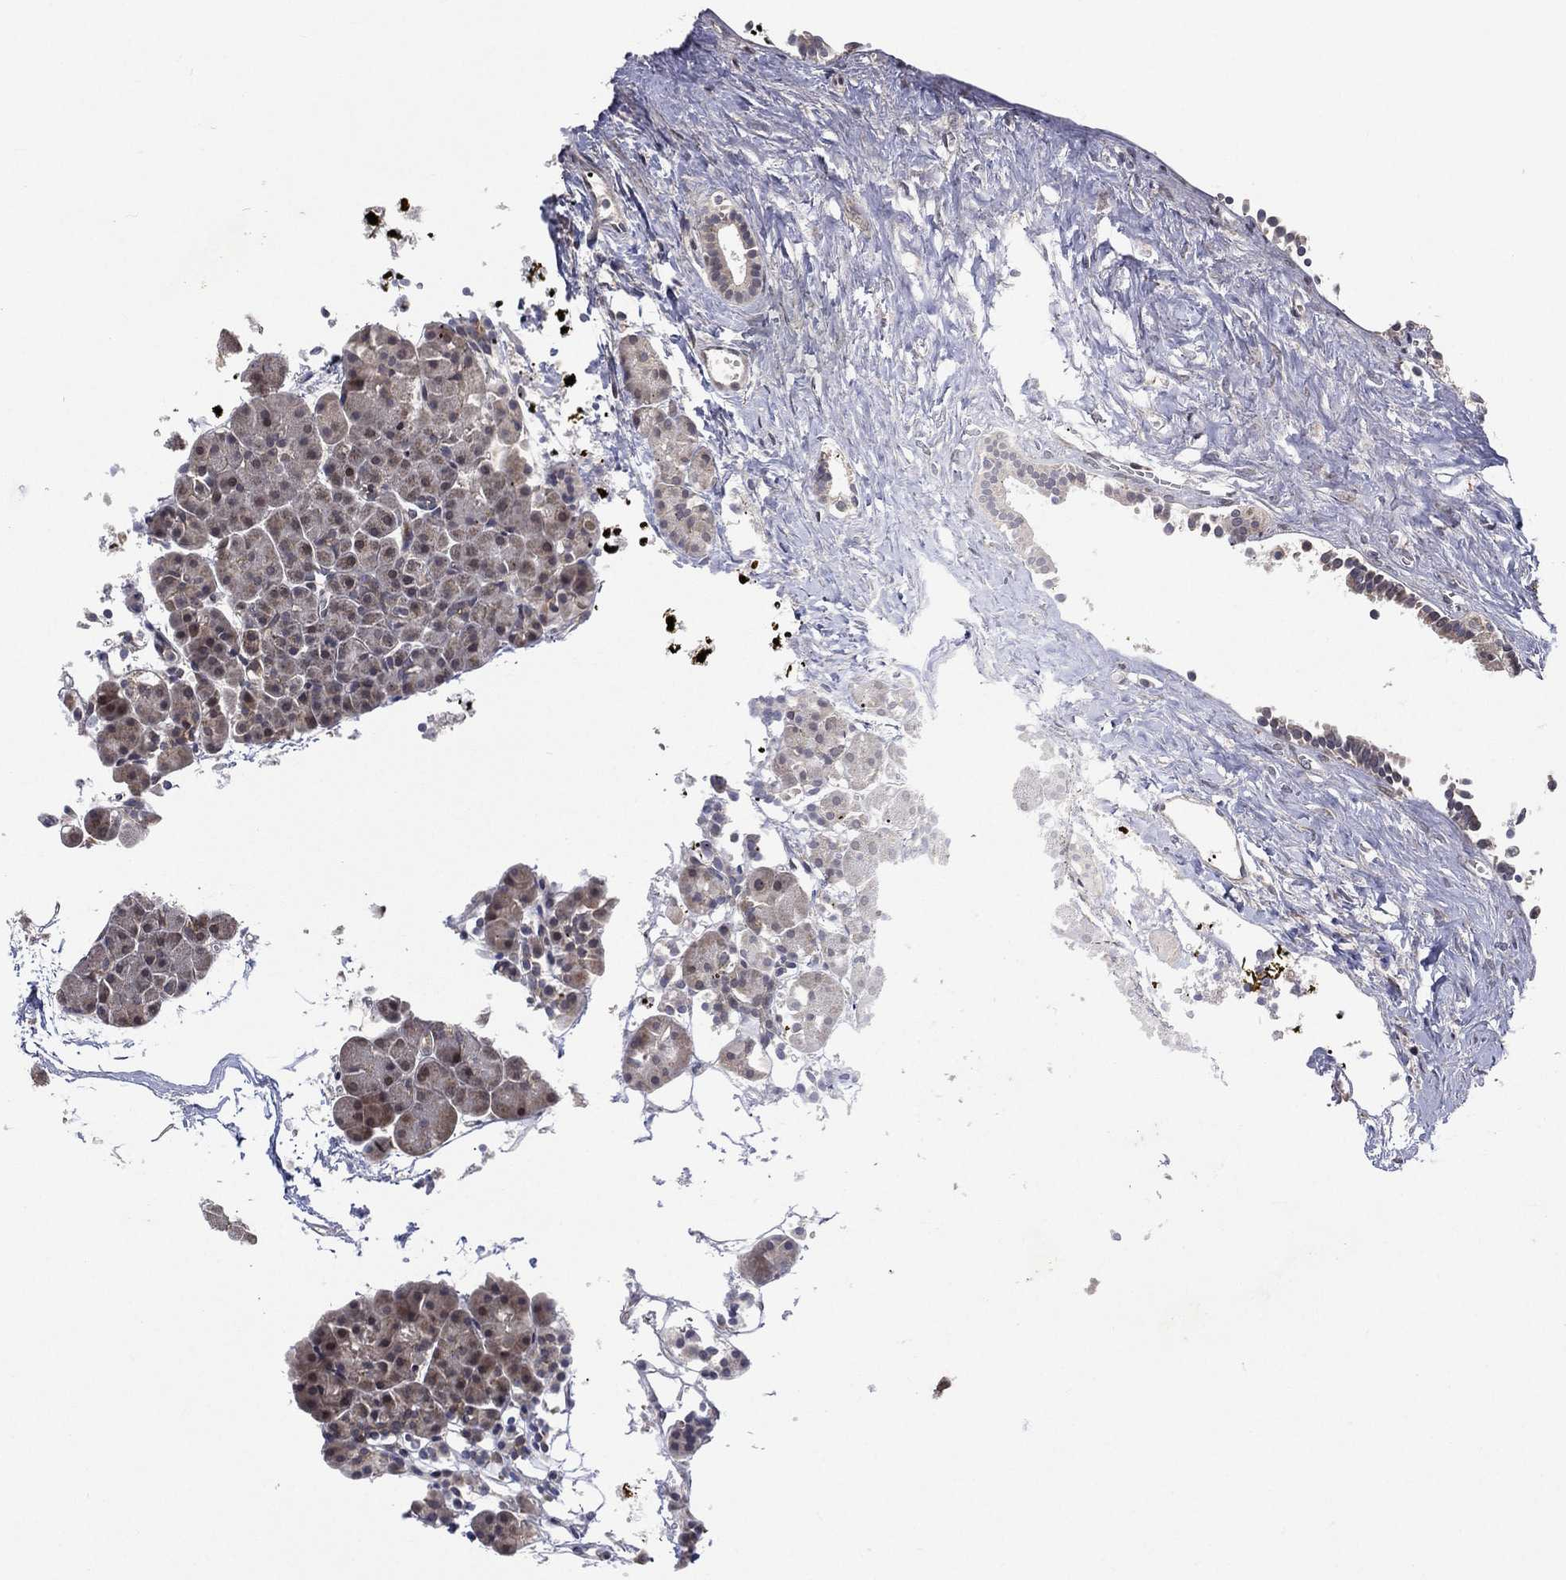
{"staining": {"intensity": "moderate", "quantity": ">75%", "location": "cytoplasmic/membranous"}, "tissue": "pancreas", "cell_type": "Exocrine glandular cells", "image_type": "normal", "snomed": [{"axis": "morphology", "description": "Normal tissue, NOS"}, {"axis": "topography", "description": "Pancreas"}], "caption": "Protein staining of normal pancreas shows moderate cytoplasmic/membranous expression in approximately >75% of exocrine glandular cells. (DAB = brown stain, brightfield microscopy at high magnification).", "gene": "RAB11FIP4", "patient": {"sex": "female", "age": 45}}